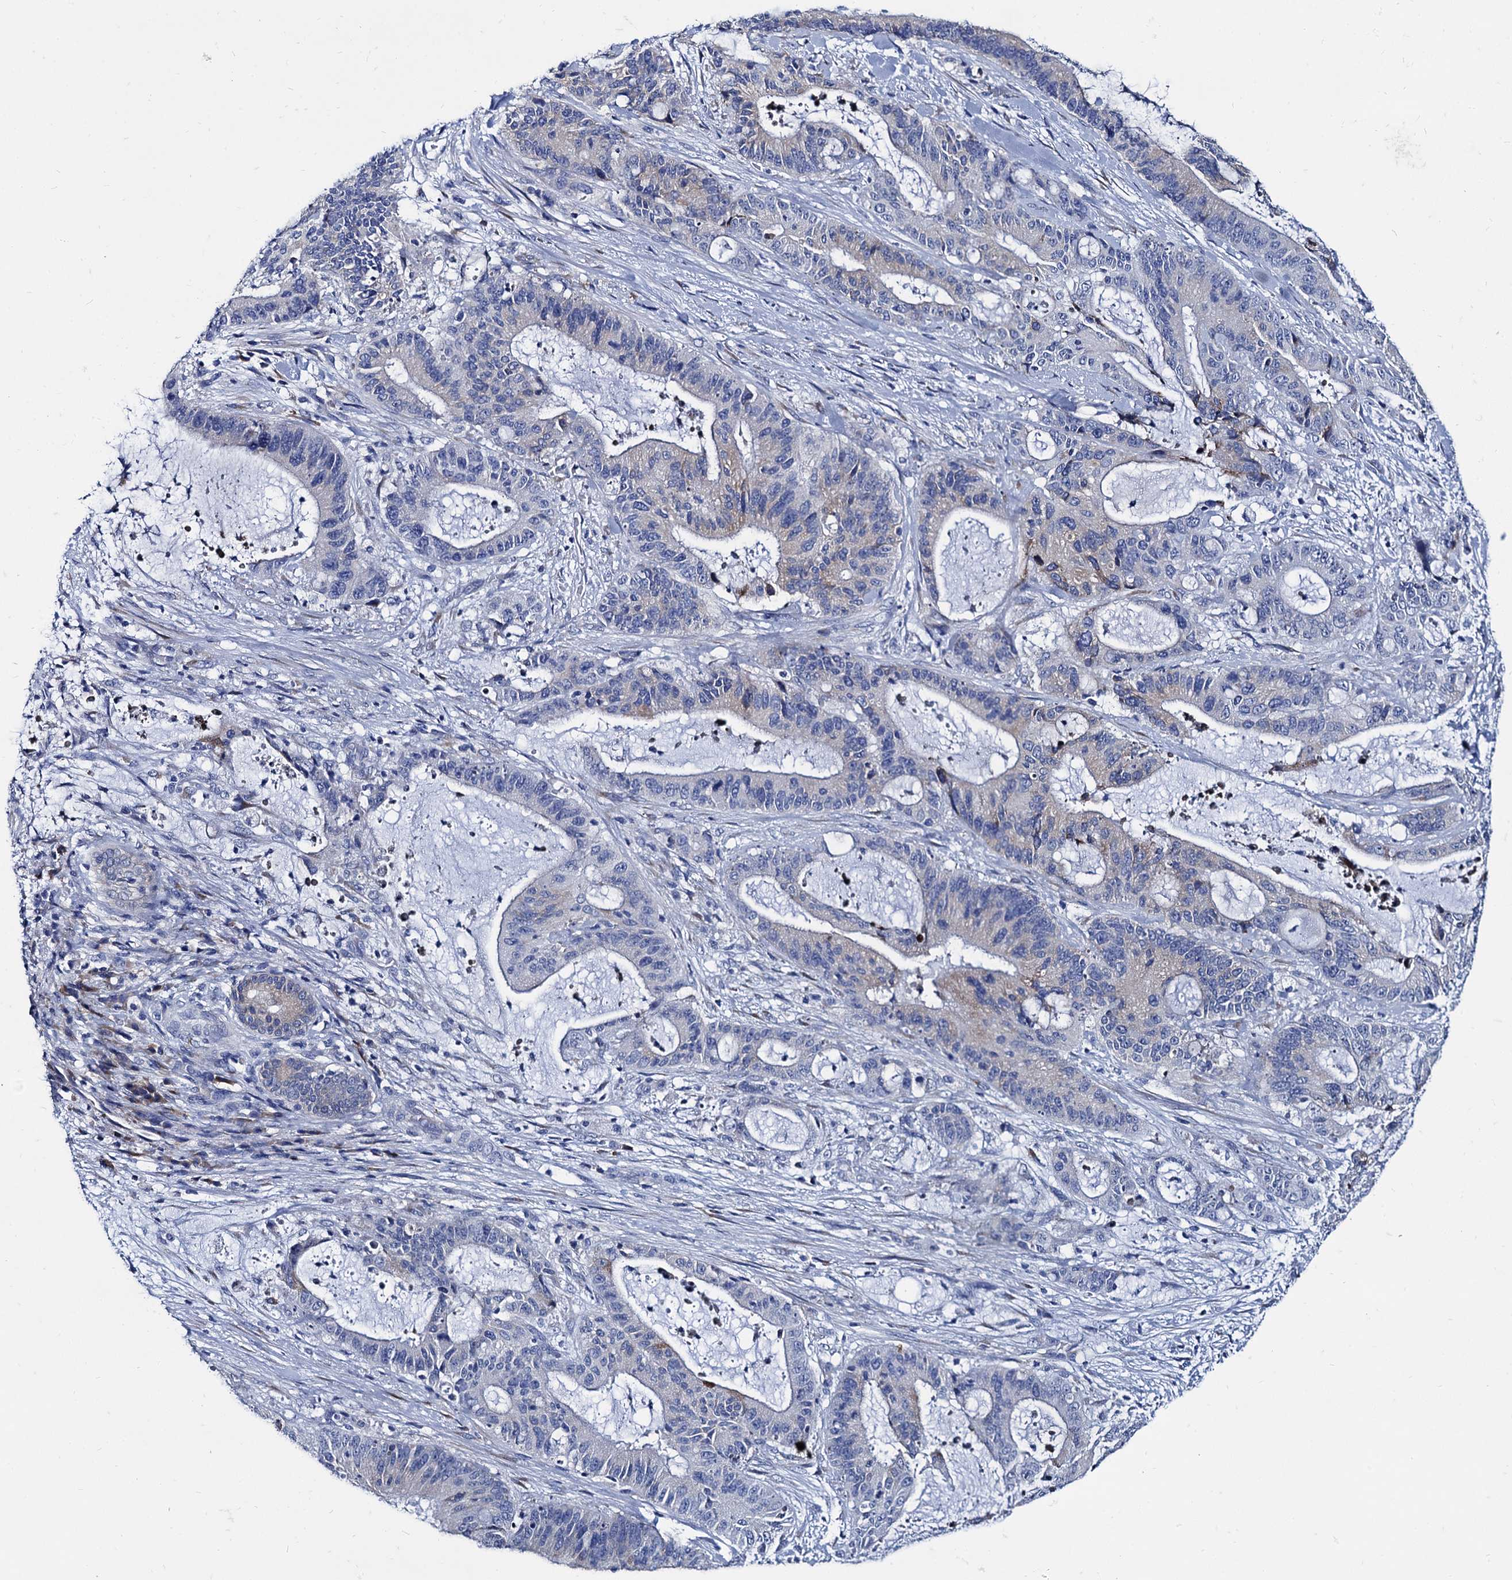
{"staining": {"intensity": "weak", "quantity": "<25%", "location": "cytoplasmic/membranous"}, "tissue": "liver cancer", "cell_type": "Tumor cells", "image_type": "cancer", "snomed": [{"axis": "morphology", "description": "Normal tissue, NOS"}, {"axis": "morphology", "description": "Cholangiocarcinoma"}, {"axis": "topography", "description": "Liver"}, {"axis": "topography", "description": "Peripheral nerve tissue"}], "caption": "Liver cancer stained for a protein using immunohistochemistry (IHC) demonstrates no positivity tumor cells.", "gene": "FOXR2", "patient": {"sex": "female", "age": 73}}